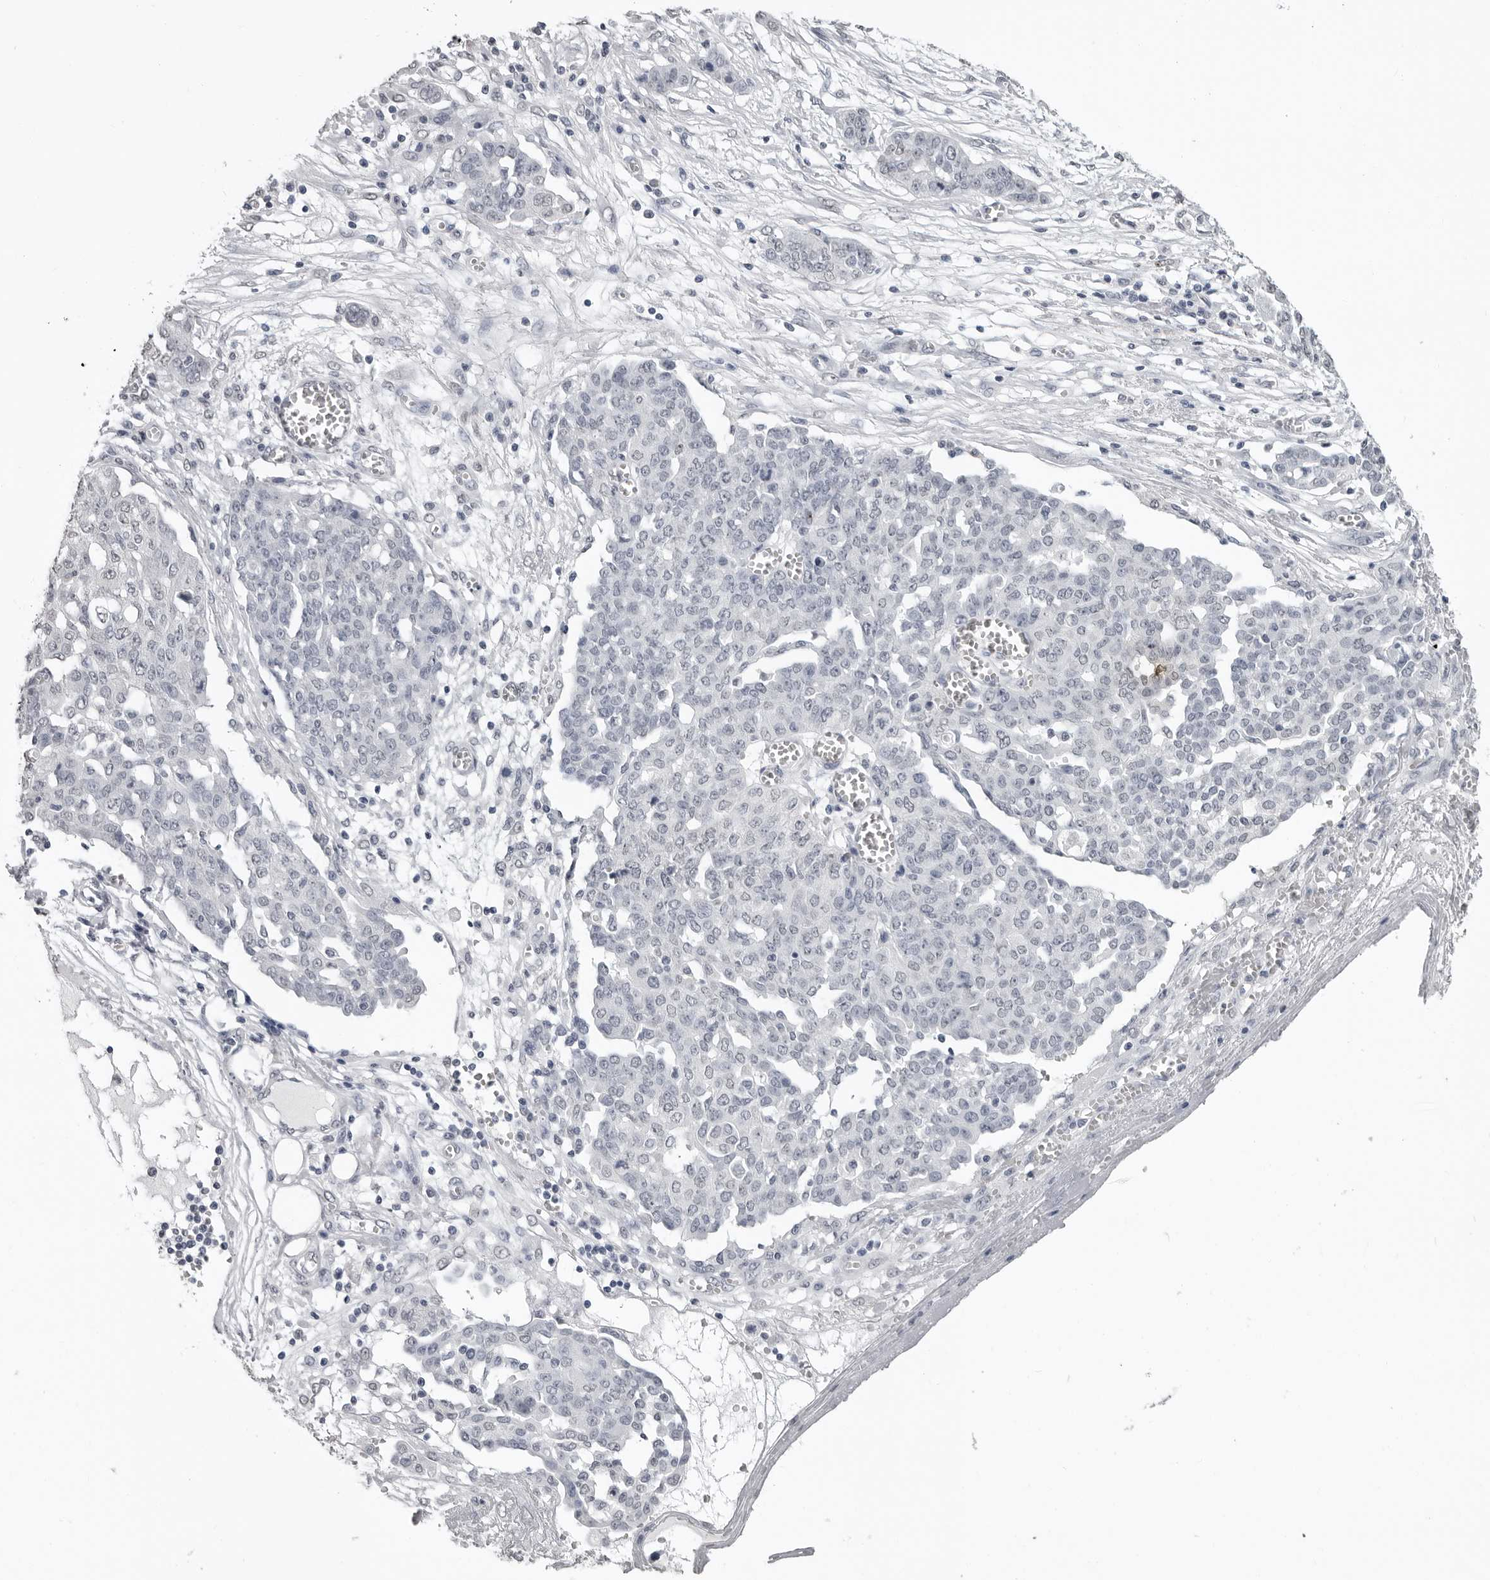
{"staining": {"intensity": "negative", "quantity": "none", "location": "none"}, "tissue": "ovarian cancer", "cell_type": "Tumor cells", "image_type": "cancer", "snomed": [{"axis": "morphology", "description": "Cystadenocarcinoma, serous, NOS"}, {"axis": "topography", "description": "Soft tissue"}, {"axis": "topography", "description": "Ovary"}], "caption": "DAB (3,3'-diaminobenzidine) immunohistochemical staining of human ovarian cancer shows no significant staining in tumor cells.", "gene": "HEPACAM", "patient": {"sex": "female", "age": 57}}